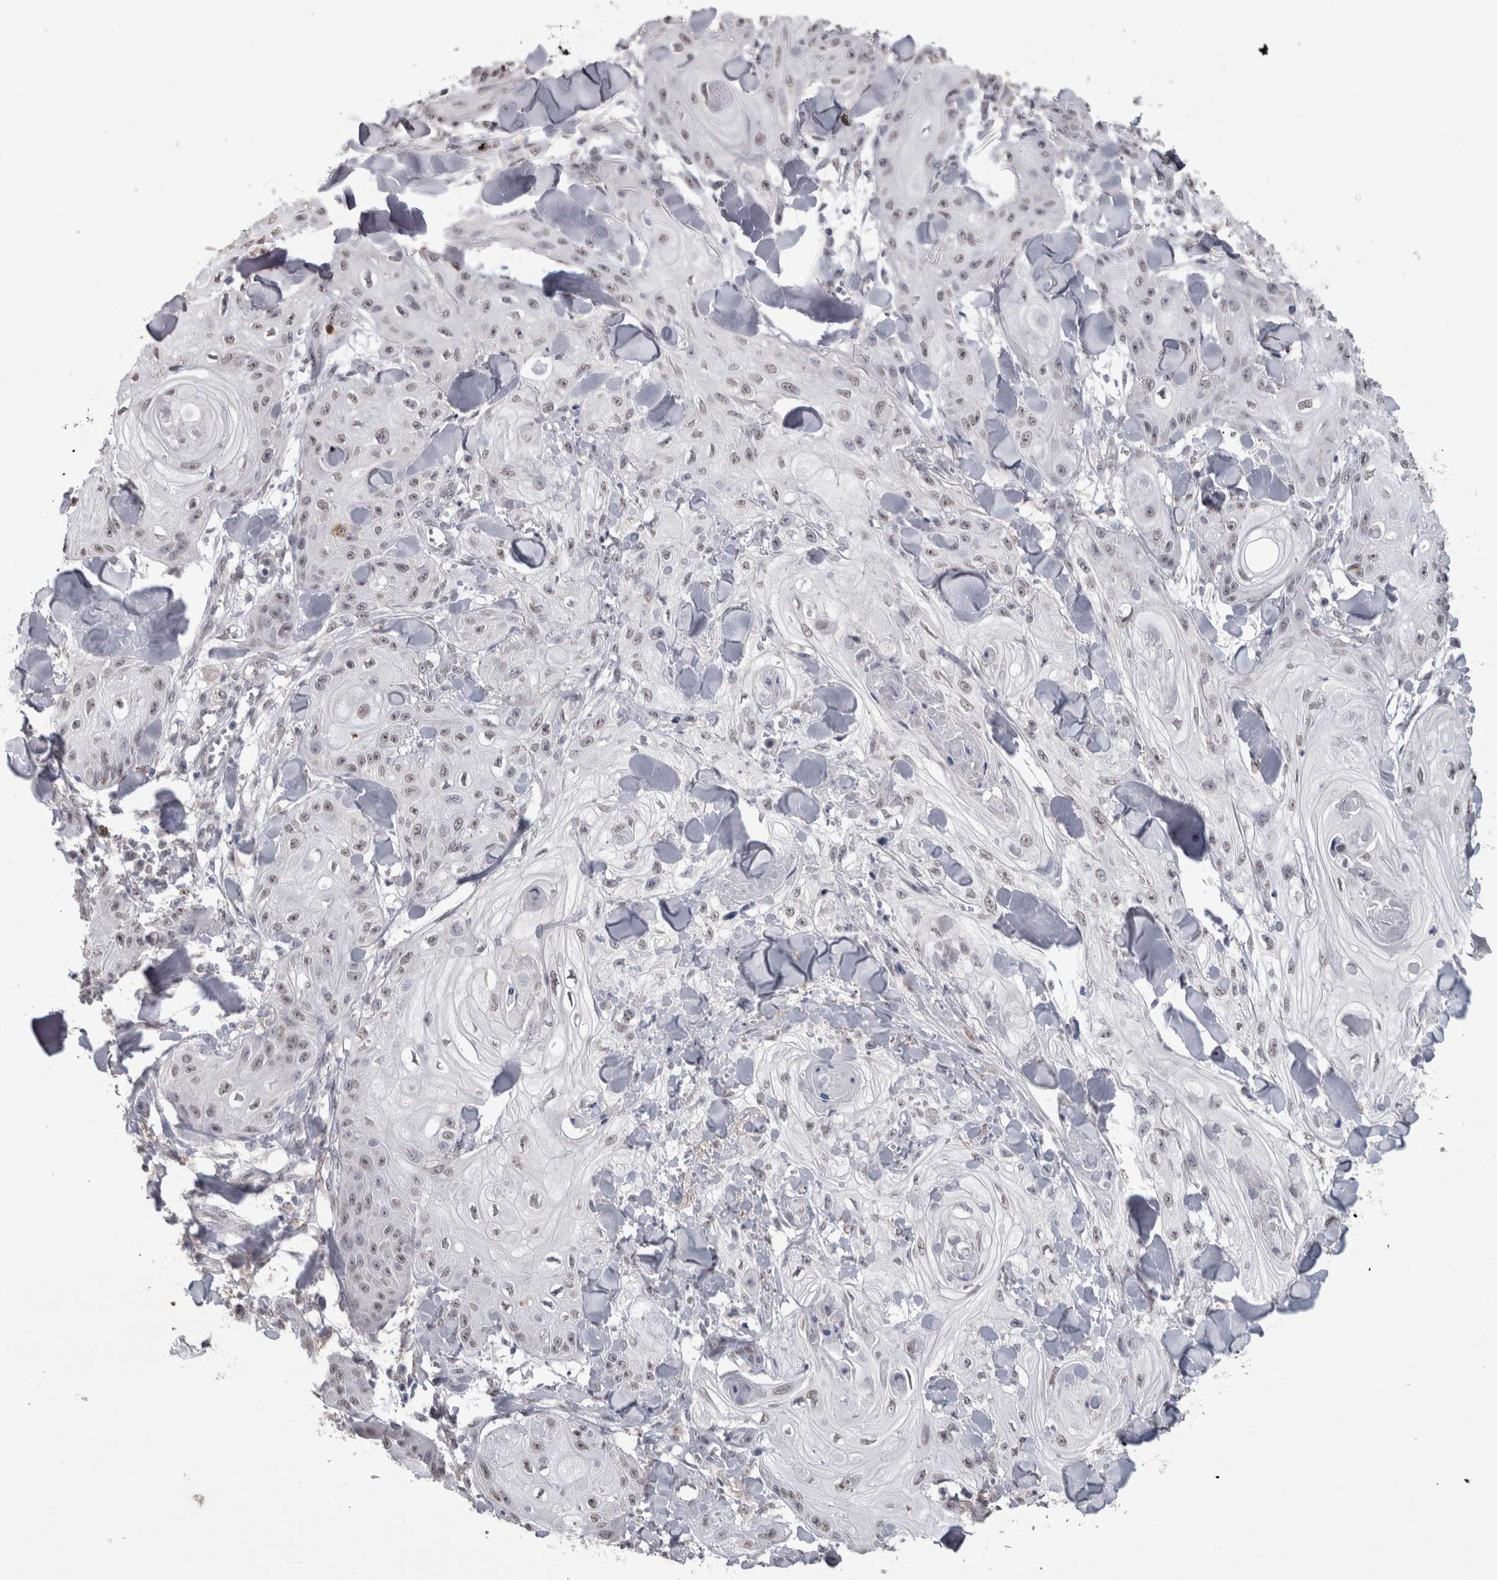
{"staining": {"intensity": "weak", "quantity": ">75%", "location": "nuclear"}, "tissue": "skin cancer", "cell_type": "Tumor cells", "image_type": "cancer", "snomed": [{"axis": "morphology", "description": "Squamous cell carcinoma, NOS"}, {"axis": "topography", "description": "Skin"}], "caption": "IHC image of neoplastic tissue: skin cancer stained using IHC reveals low levels of weak protein expression localized specifically in the nuclear of tumor cells, appearing as a nuclear brown color.", "gene": "PAX5", "patient": {"sex": "male", "age": 74}}